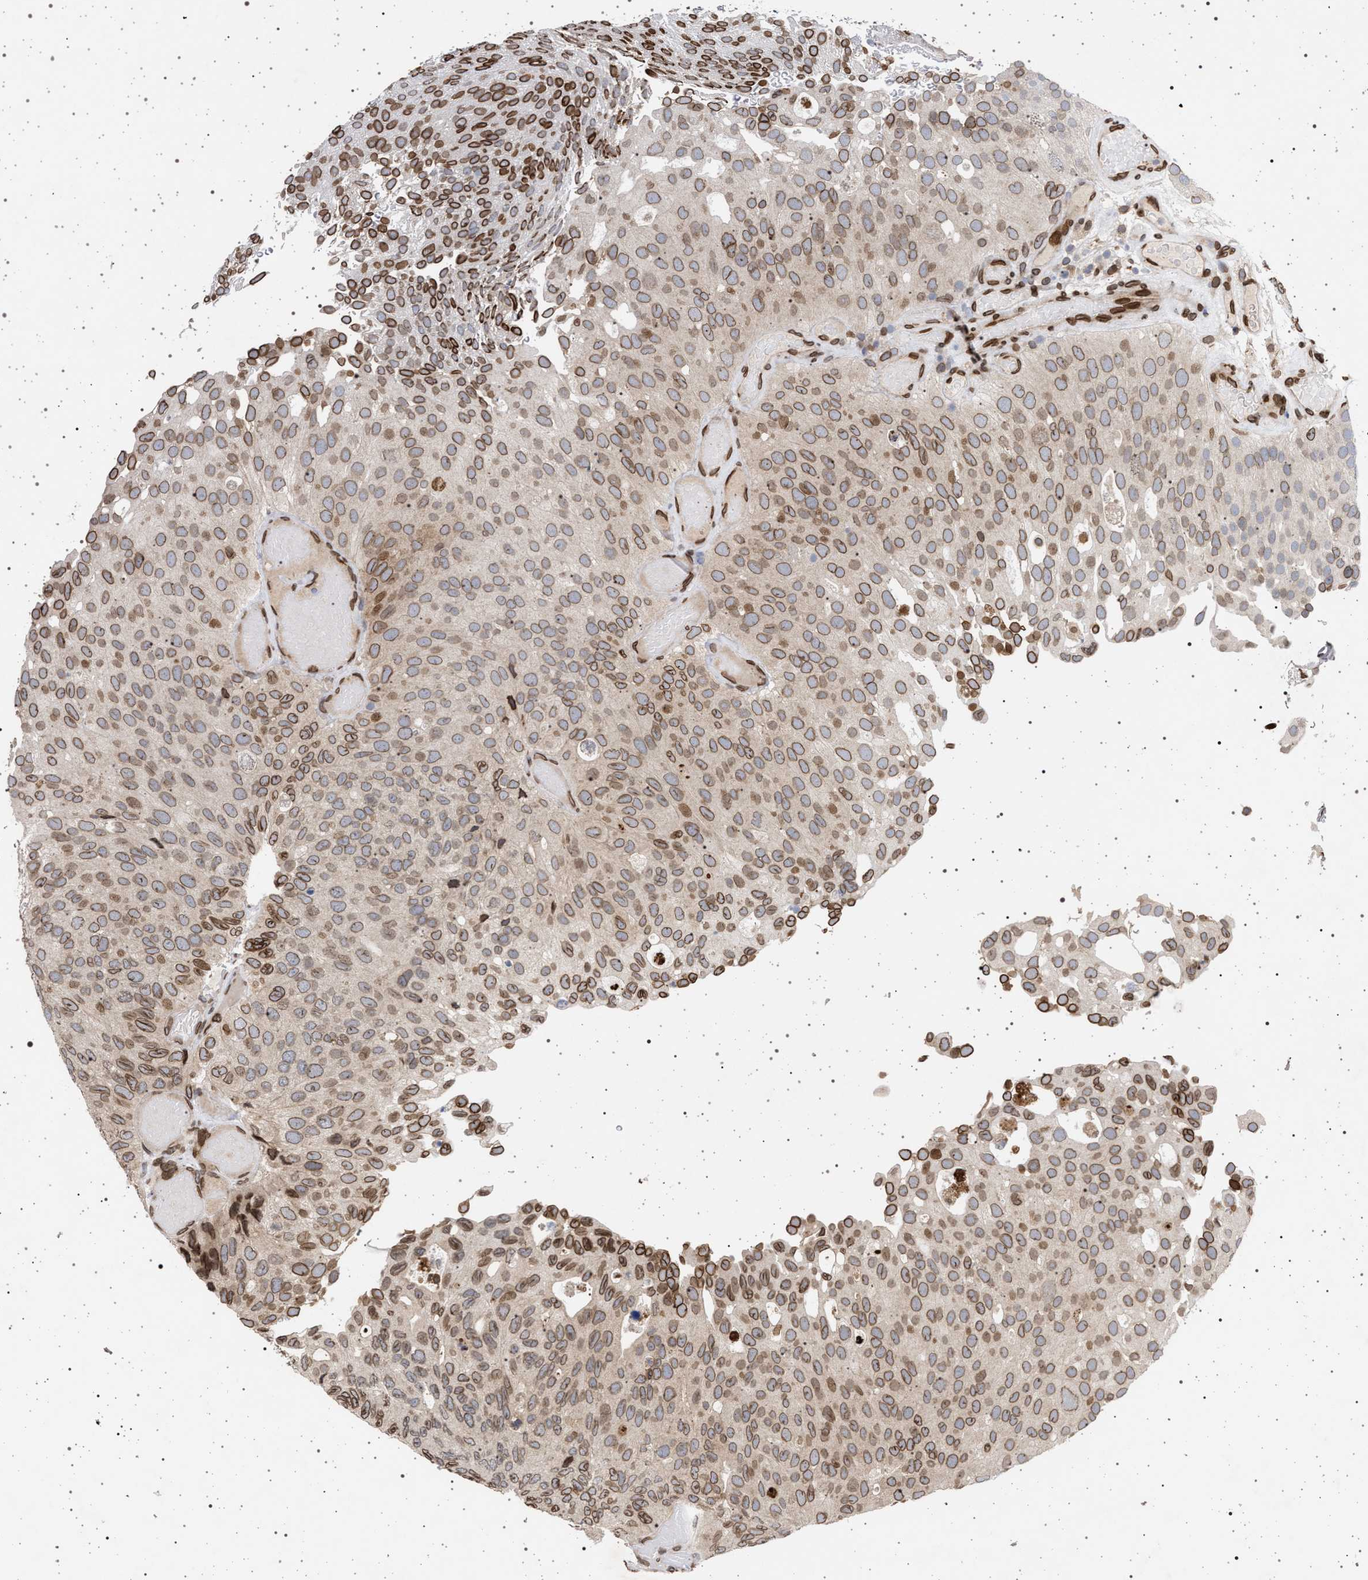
{"staining": {"intensity": "moderate", "quantity": ">75%", "location": "cytoplasmic/membranous,nuclear"}, "tissue": "urothelial cancer", "cell_type": "Tumor cells", "image_type": "cancer", "snomed": [{"axis": "morphology", "description": "Urothelial carcinoma, Low grade"}, {"axis": "topography", "description": "Urinary bladder"}], "caption": "A high-resolution photomicrograph shows immunohistochemistry (IHC) staining of urothelial cancer, which displays moderate cytoplasmic/membranous and nuclear staining in about >75% of tumor cells. The staining is performed using DAB (3,3'-diaminobenzidine) brown chromogen to label protein expression. The nuclei are counter-stained blue using hematoxylin.", "gene": "ING2", "patient": {"sex": "male", "age": 78}}